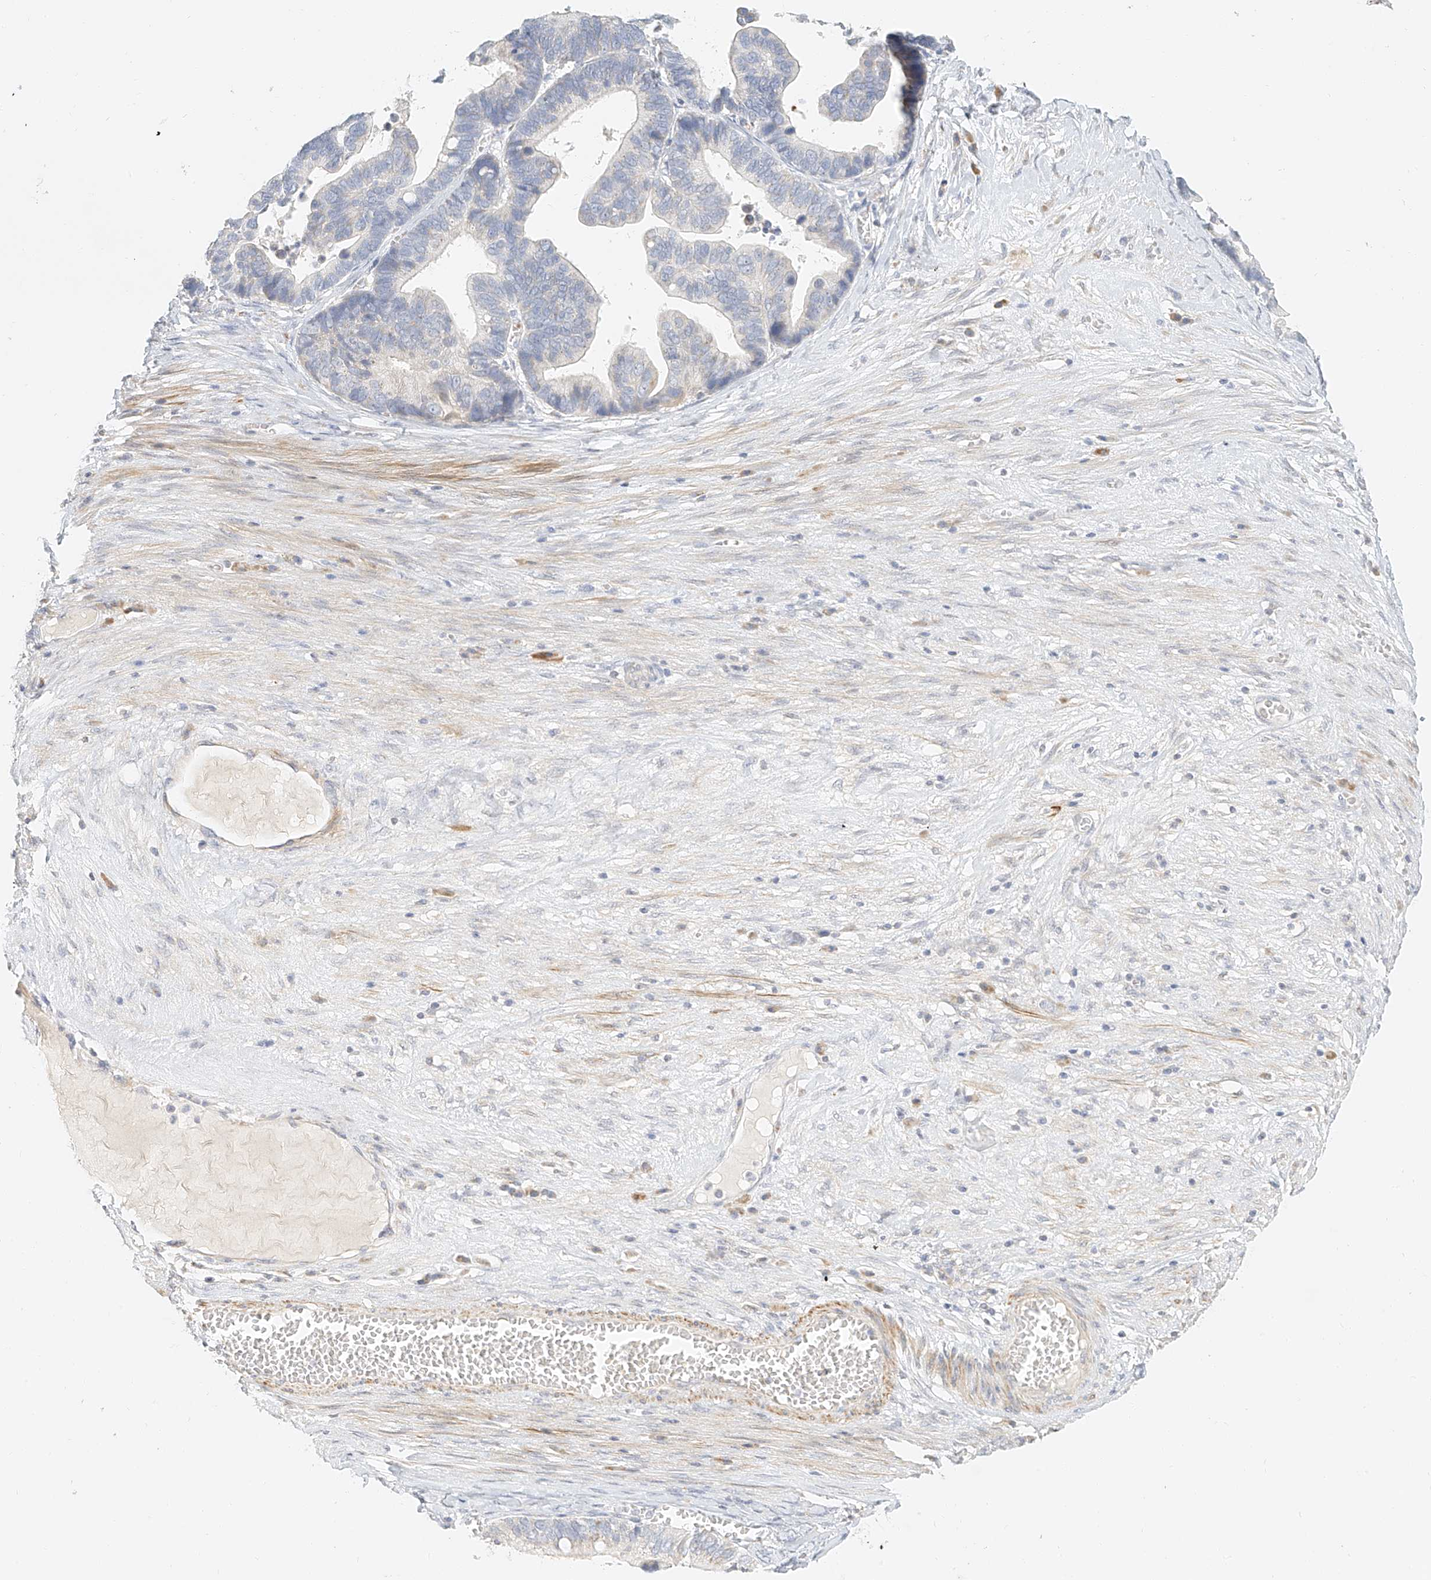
{"staining": {"intensity": "negative", "quantity": "none", "location": "none"}, "tissue": "ovarian cancer", "cell_type": "Tumor cells", "image_type": "cancer", "snomed": [{"axis": "morphology", "description": "Cystadenocarcinoma, serous, NOS"}, {"axis": "topography", "description": "Ovary"}], "caption": "DAB (3,3'-diaminobenzidine) immunohistochemical staining of human ovarian serous cystadenocarcinoma shows no significant expression in tumor cells.", "gene": "CXorf58", "patient": {"sex": "female", "age": 56}}